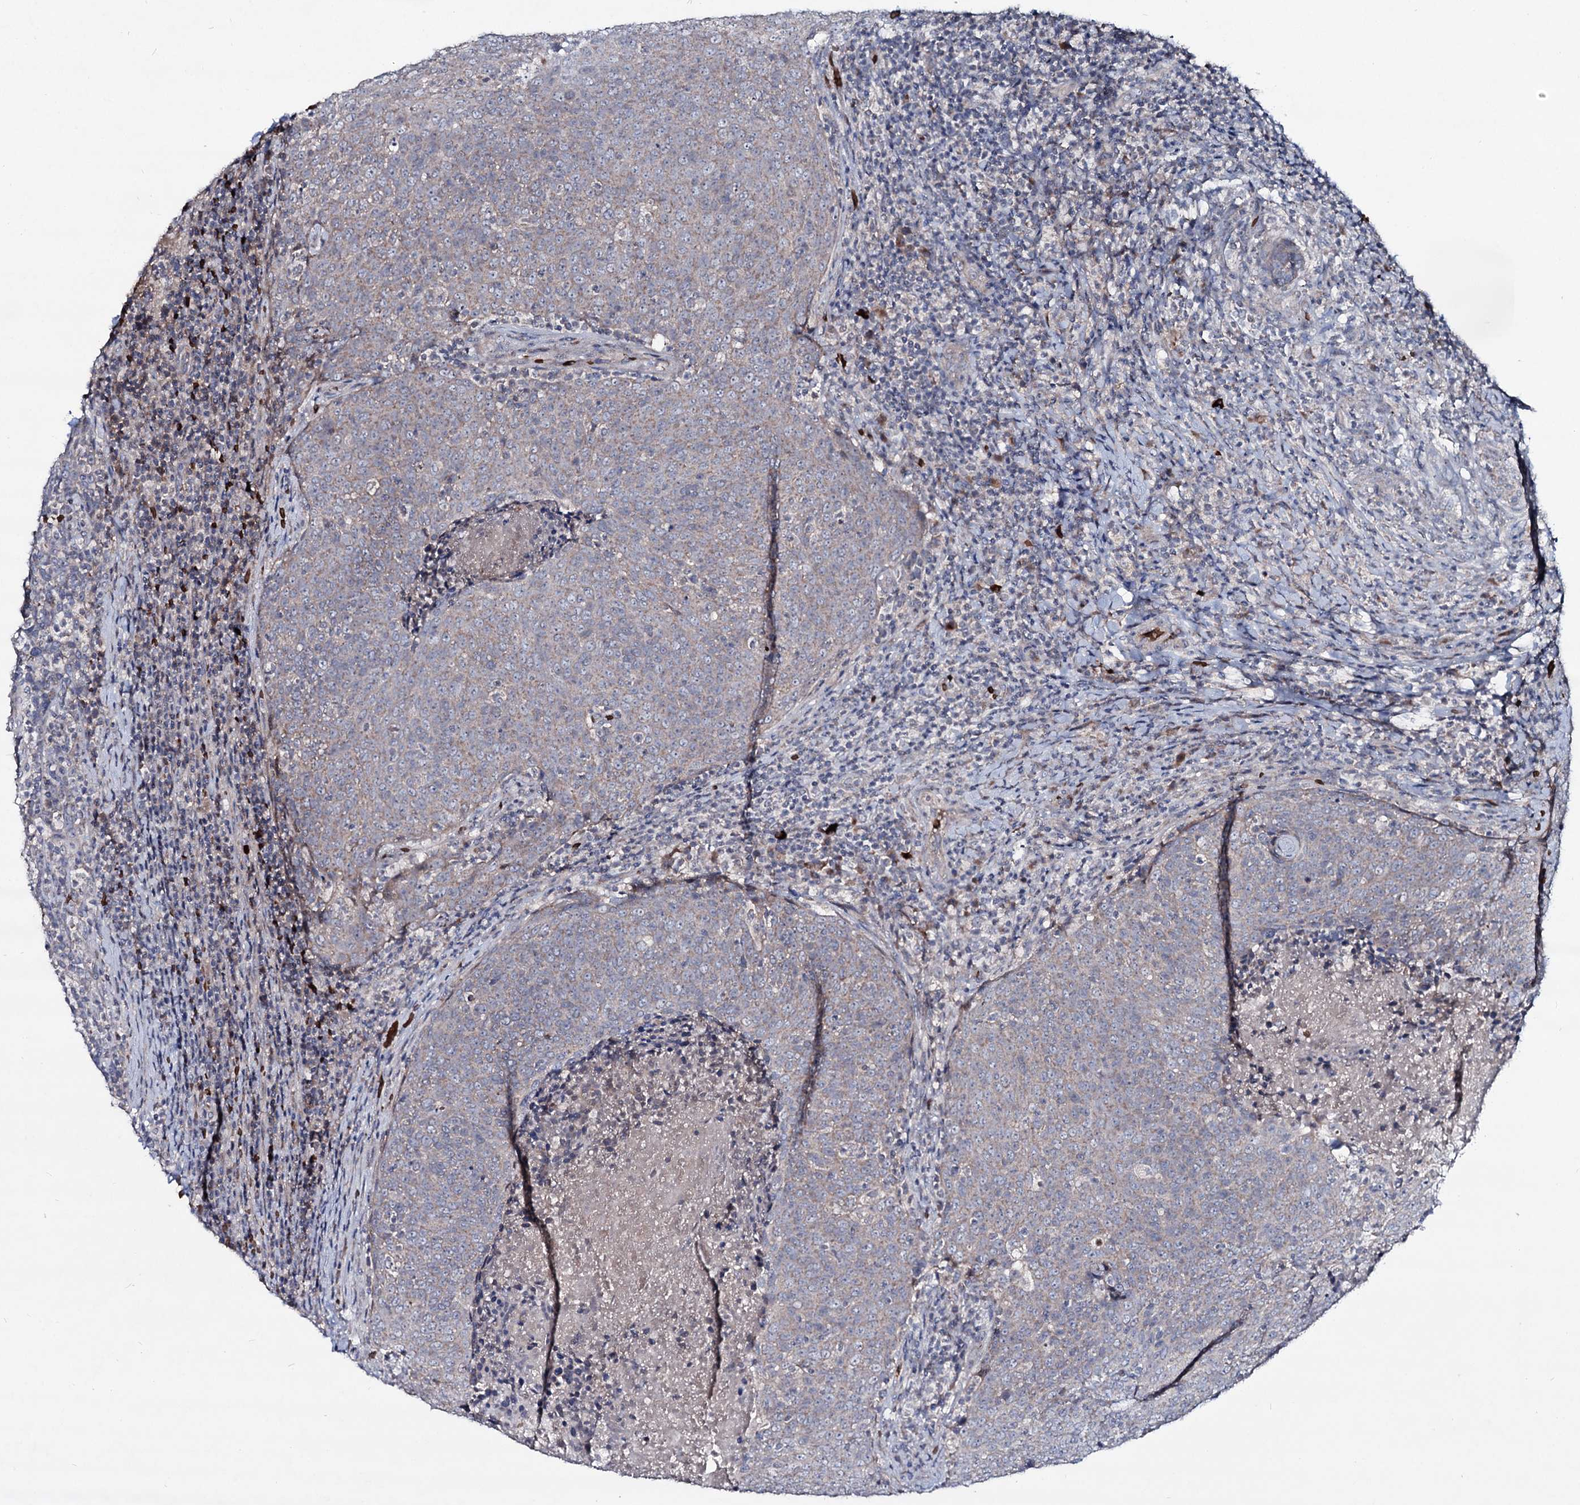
{"staining": {"intensity": "weak", "quantity": "<25%", "location": "cytoplasmic/membranous"}, "tissue": "head and neck cancer", "cell_type": "Tumor cells", "image_type": "cancer", "snomed": [{"axis": "morphology", "description": "Squamous cell carcinoma, NOS"}, {"axis": "morphology", "description": "Squamous cell carcinoma, metastatic, NOS"}, {"axis": "topography", "description": "Lymph node"}, {"axis": "topography", "description": "Head-Neck"}], "caption": "Protein analysis of metastatic squamous cell carcinoma (head and neck) demonstrates no significant positivity in tumor cells.", "gene": "RNF6", "patient": {"sex": "male", "age": 62}}